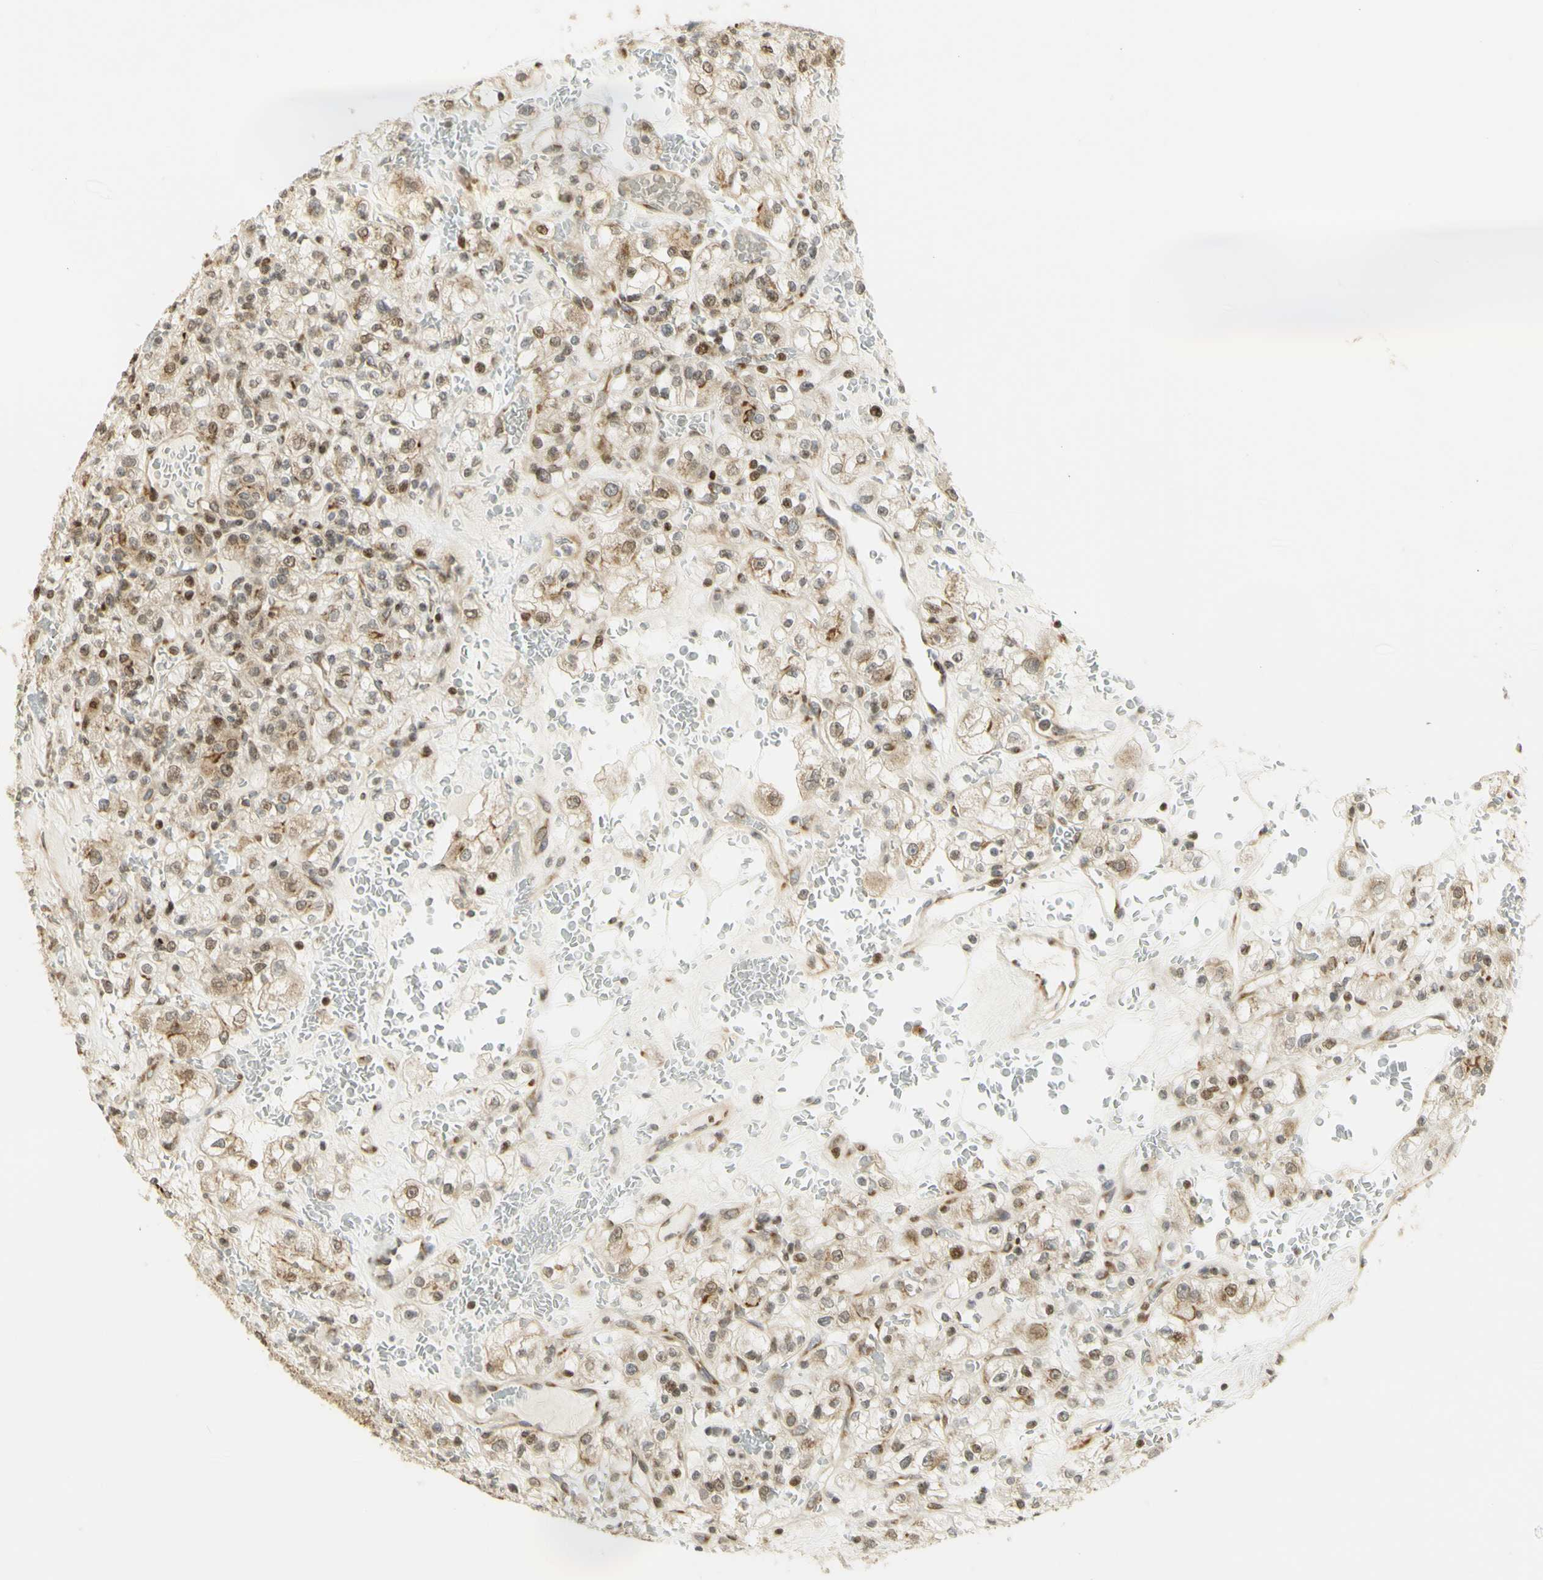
{"staining": {"intensity": "moderate", "quantity": ">75%", "location": "cytoplasmic/membranous,nuclear"}, "tissue": "renal cancer", "cell_type": "Tumor cells", "image_type": "cancer", "snomed": [{"axis": "morphology", "description": "Normal tissue, NOS"}, {"axis": "morphology", "description": "Adenocarcinoma, NOS"}, {"axis": "topography", "description": "Kidney"}], "caption": "A brown stain labels moderate cytoplasmic/membranous and nuclear staining of a protein in renal cancer (adenocarcinoma) tumor cells. The protein of interest is shown in brown color, while the nuclei are stained blue.", "gene": "KIF11", "patient": {"sex": "female", "age": 72}}